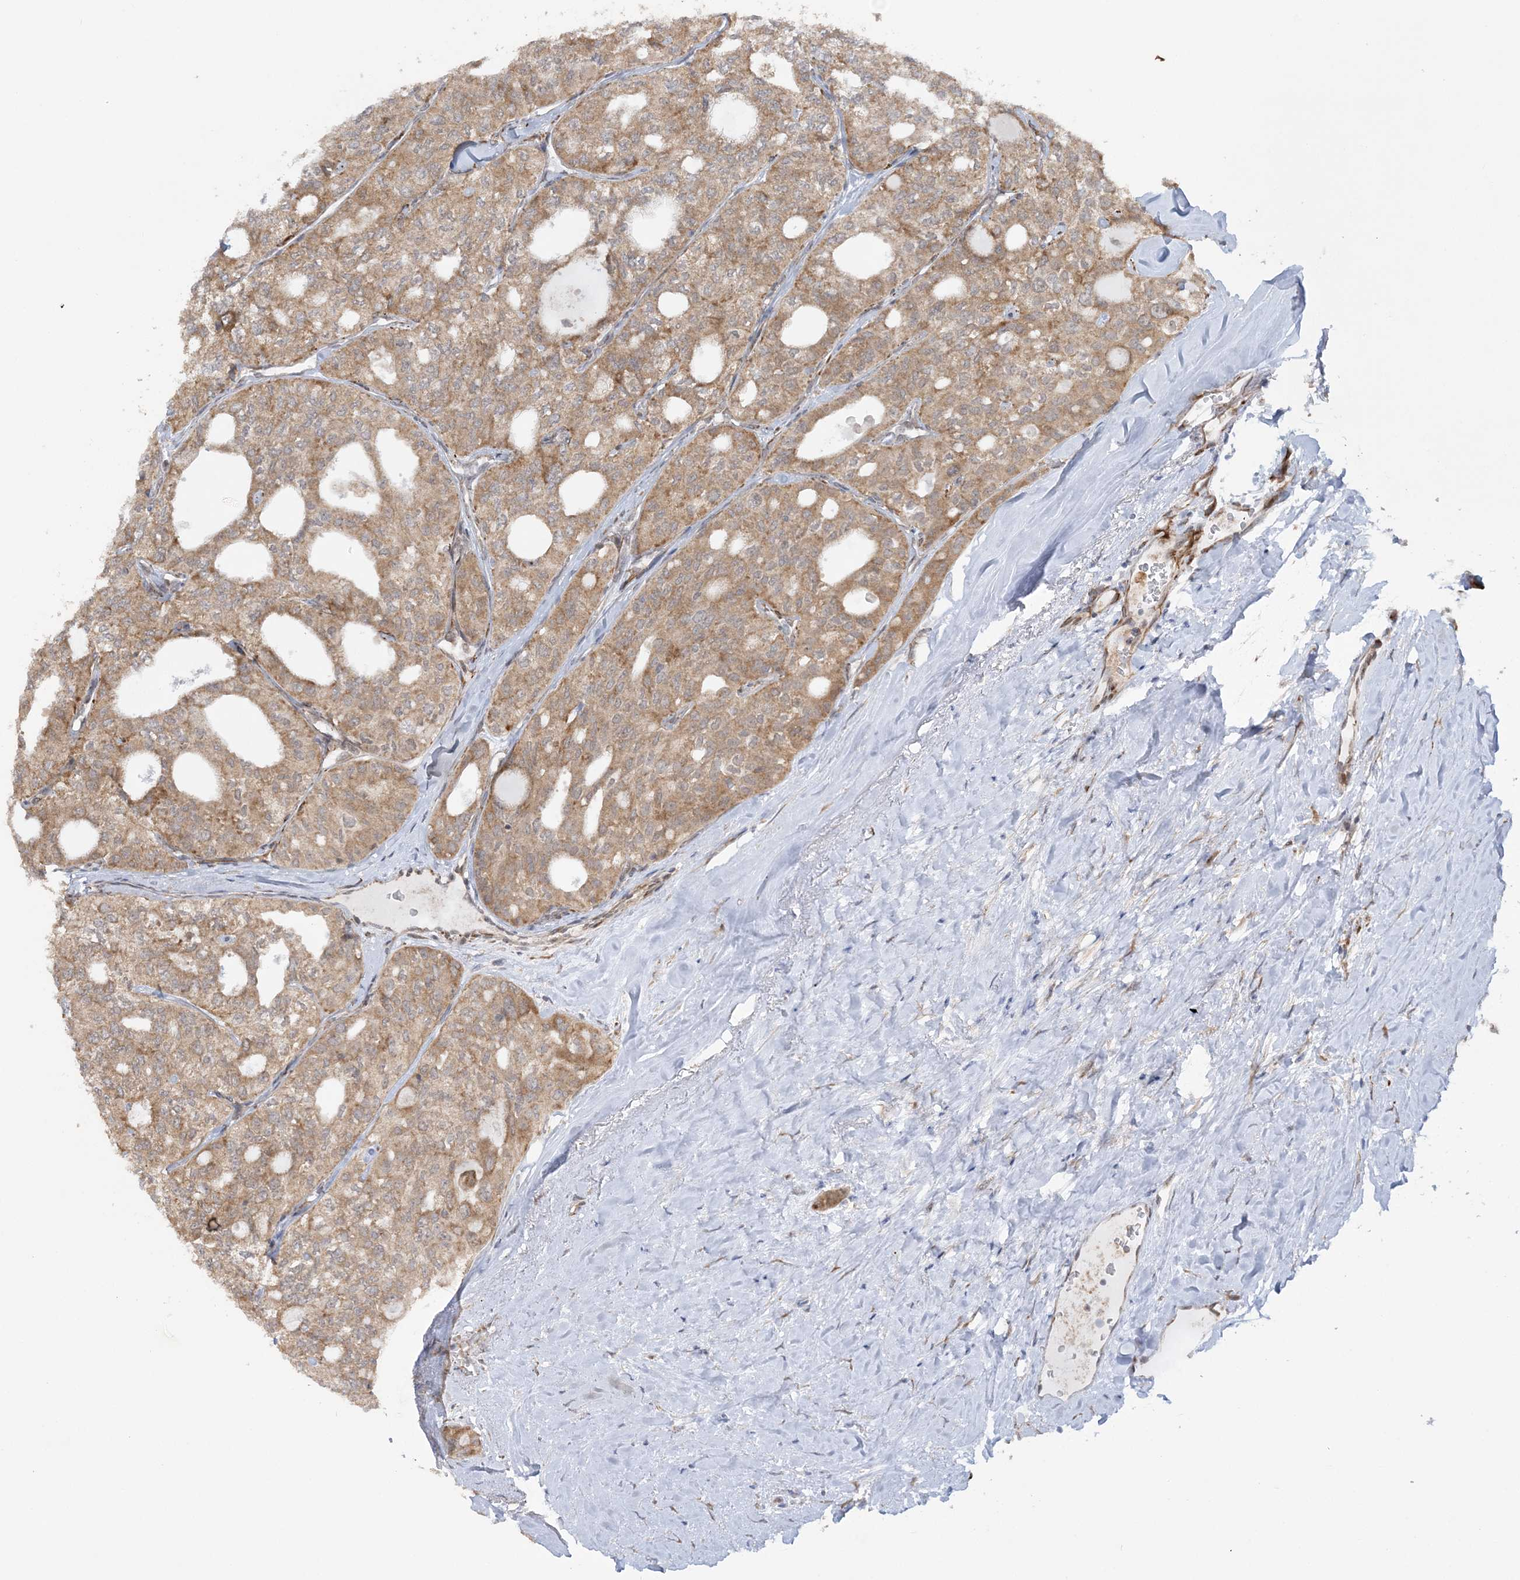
{"staining": {"intensity": "moderate", "quantity": ">75%", "location": "cytoplasmic/membranous"}, "tissue": "thyroid cancer", "cell_type": "Tumor cells", "image_type": "cancer", "snomed": [{"axis": "morphology", "description": "Follicular adenoma carcinoma, NOS"}, {"axis": "topography", "description": "Thyroid gland"}], "caption": "Thyroid cancer (follicular adenoma carcinoma) was stained to show a protein in brown. There is medium levels of moderate cytoplasmic/membranous positivity in about >75% of tumor cells. The protein of interest is stained brown, and the nuclei are stained in blue (DAB (3,3'-diaminobenzidine) IHC with brightfield microscopy, high magnification).", "gene": "MRPL47", "patient": {"sex": "male", "age": 75}}